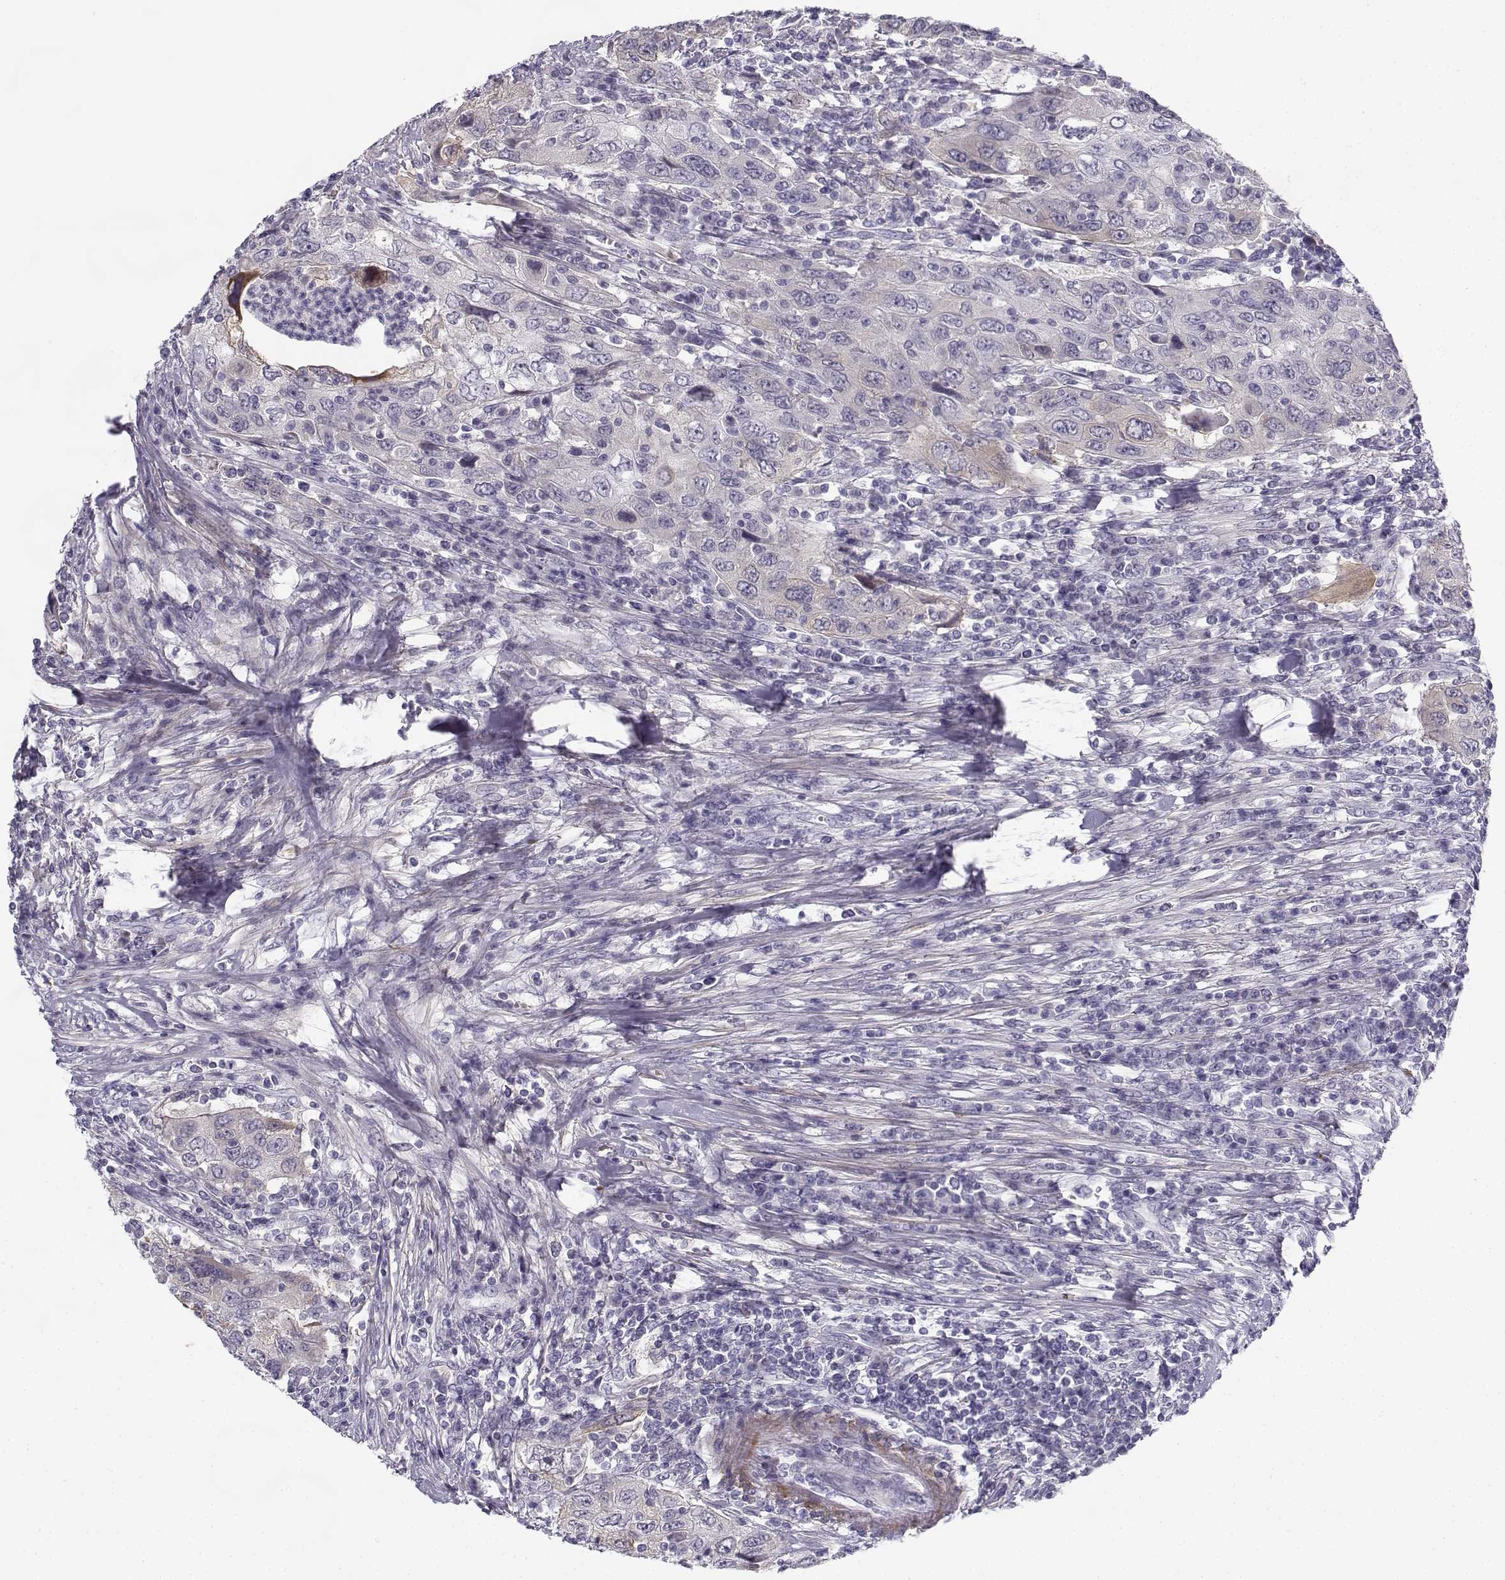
{"staining": {"intensity": "negative", "quantity": "none", "location": "none"}, "tissue": "urothelial cancer", "cell_type": "Tumor cells", "image_type": "cancer", "snomed": [{"axis": "morphology", "description": "Urothelial carcinoma, High grade"}, {"axis": "topography", "description": "Urinary bladder"}], "caption": "Tumor cells show no significant positivity in urothelial cancer.", "gene": "CREB3L3", "patient": {"sex": "male", "age": 76}}